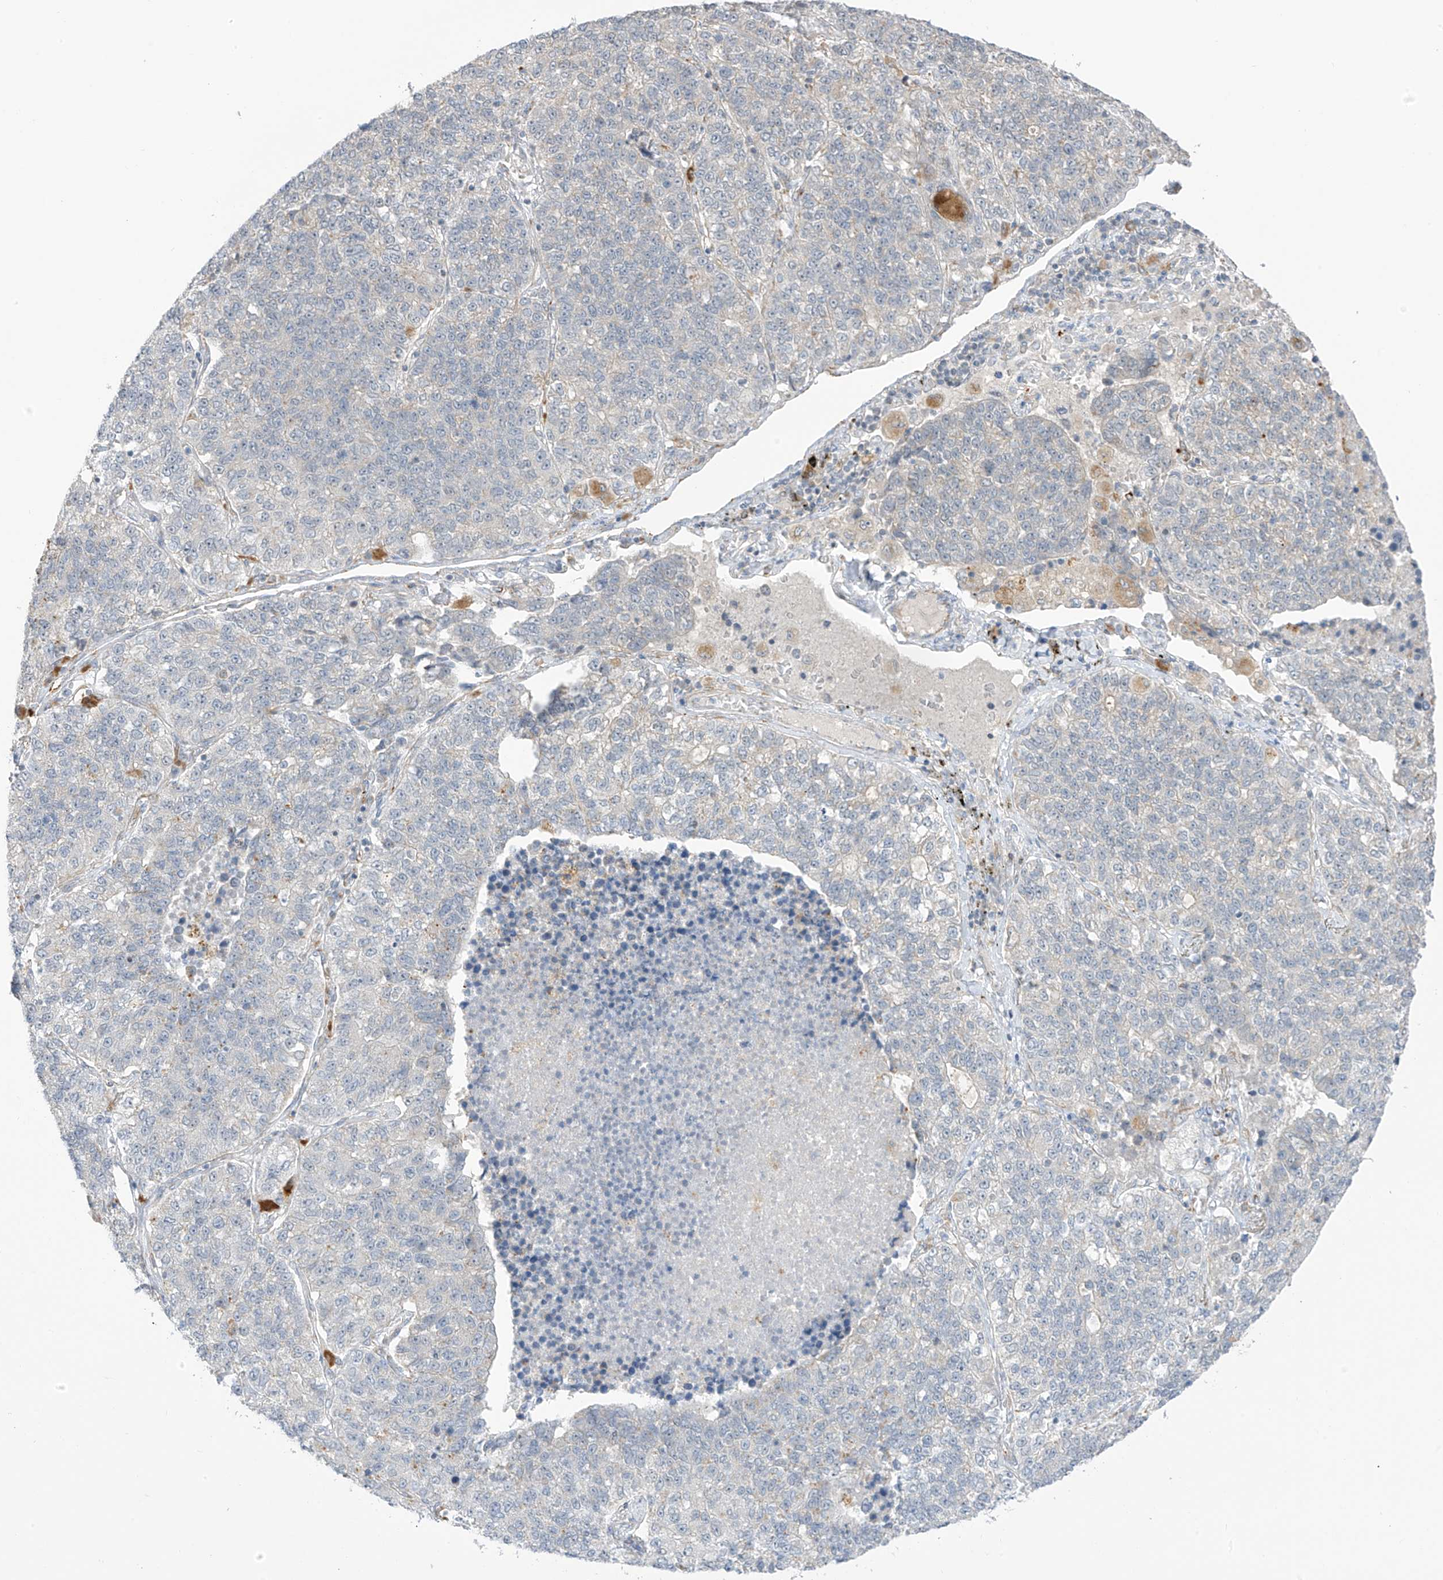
{"staining": {"intensity": "negative", "quantity": "none", "location": "none"}, "tissue": "lung cancer", "cell_type": "Tumor cells", "image_type": "cancer", "snomed": [{"axis": "morphology", "description": "Adenocarcinoma, NOS"}, {"axis": "topography", "description": "Lung"}], "caption": "Immunohistochemistry of human lung cancer (adenocarcinoma) shows no positivity in tumor cells.", "gene": "HS6ST2", "patient": {"sex": "male", "age": 49}}